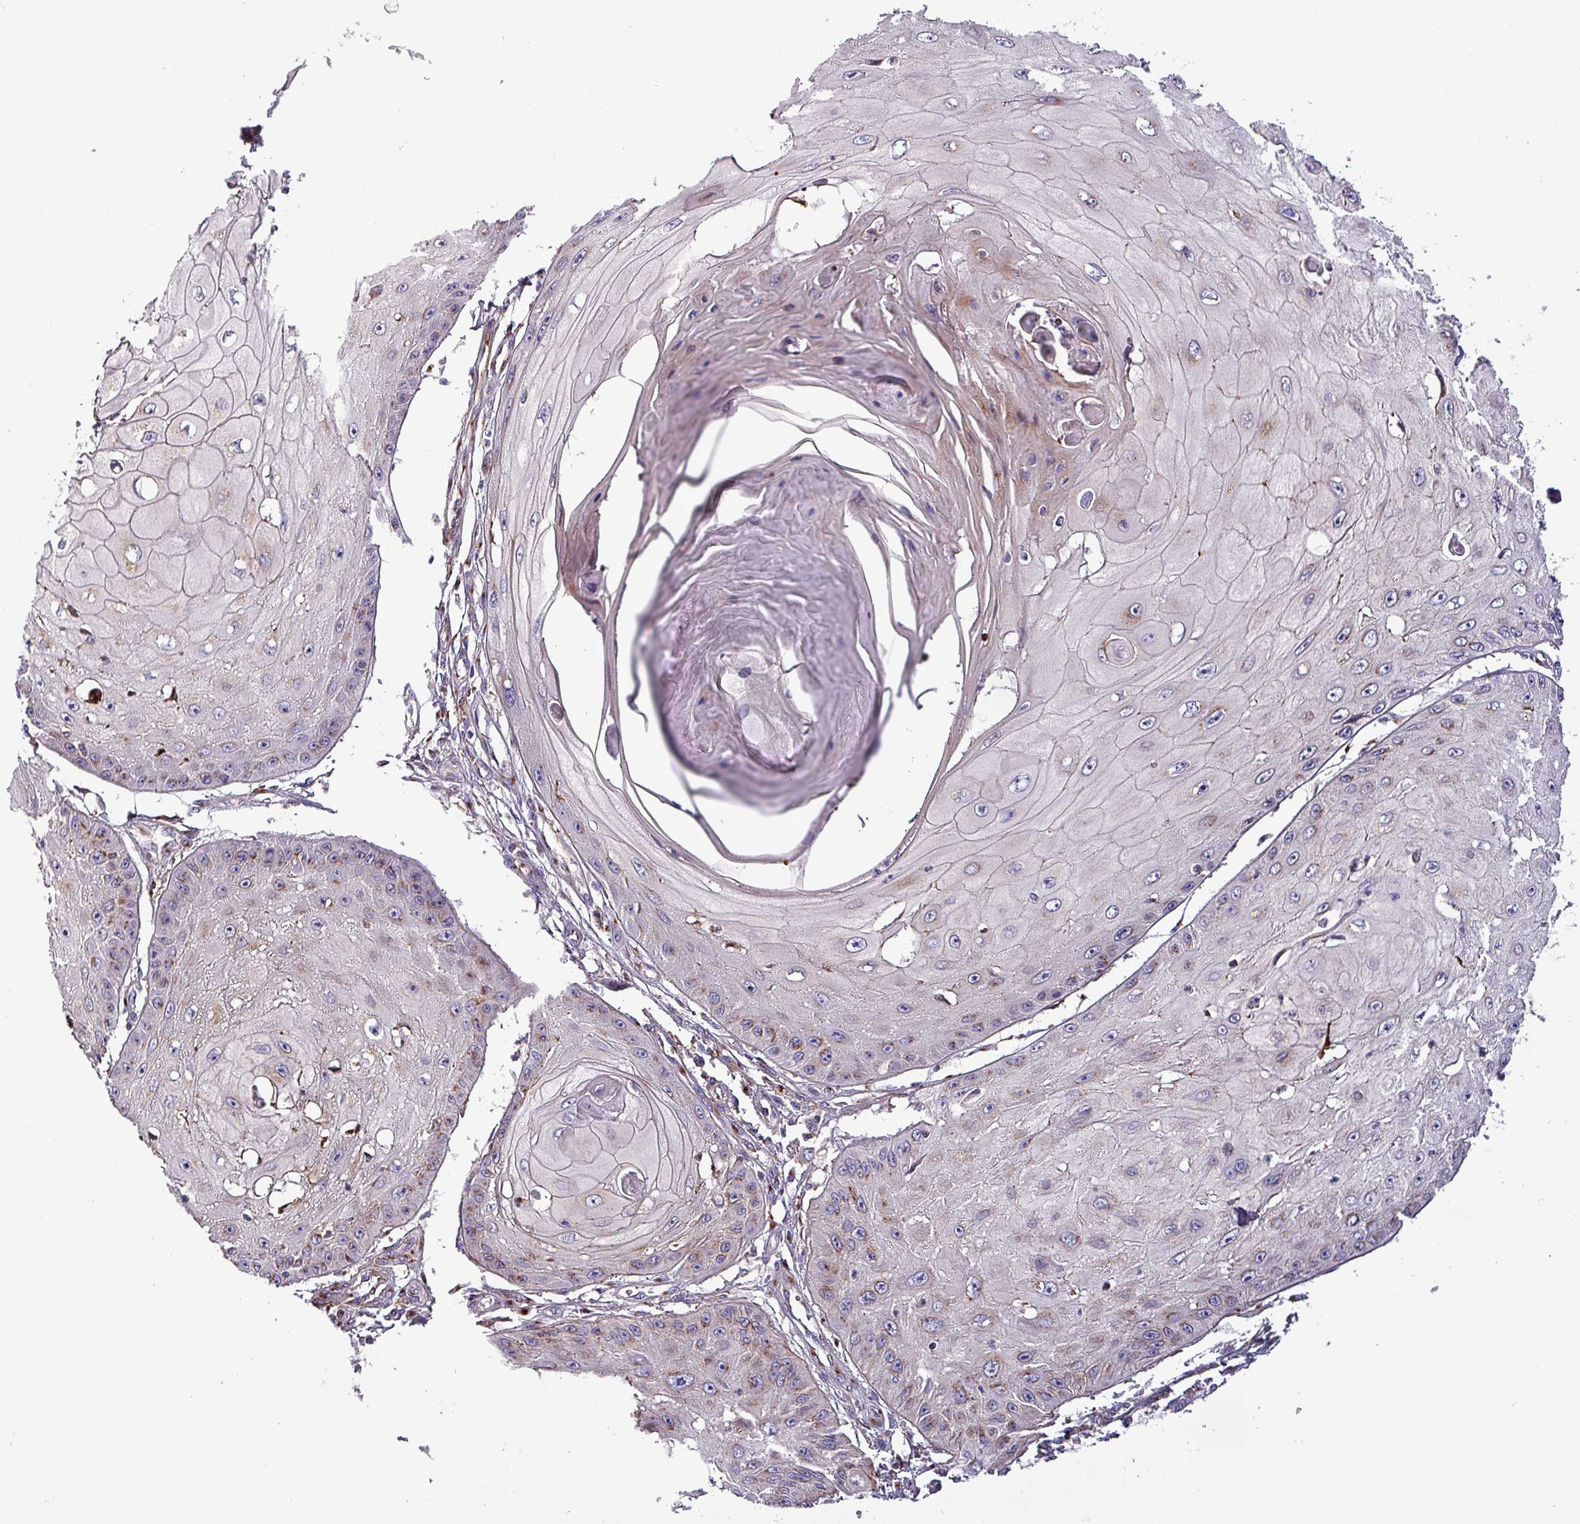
{"staining": {"intensity": "negative", "quantity": "none", "location": "none"}, "tissue": "skin cancer", "cell_type": "Tumor cells", "image_type": "cancer", "snomed": [{"axis": "morphology", "description": "Squamous cell carcinoma, NOS"}, {"axis": "topography", "description": "Skin"}], "caption": "This is a micrograph of immunohistochemistry staining of squamous cell carcinoma (skin), which shows no expression in tumor cells. Nuclei are stained in blue.", "gene": "VAMP4", "patient": {"sex": "male", "age": 70}}